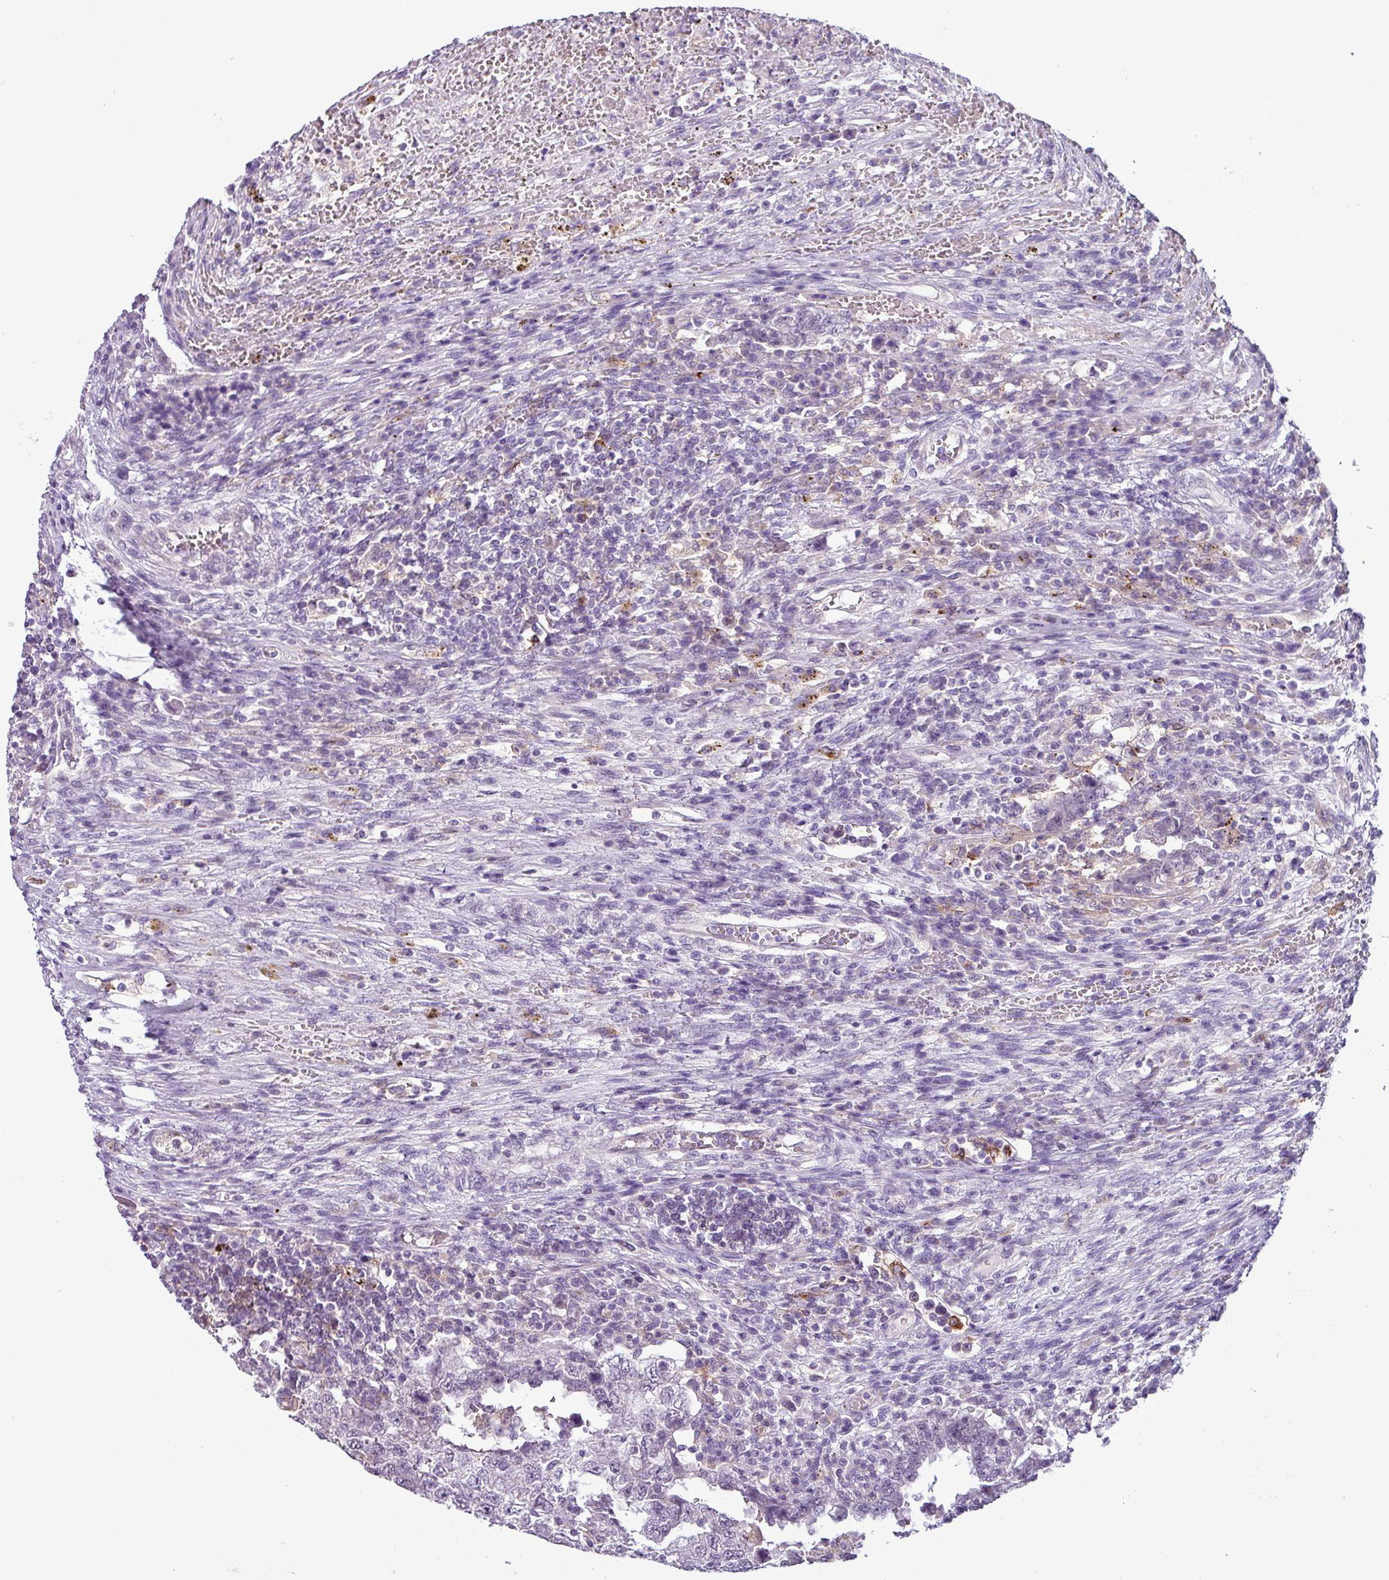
{"staining": {"intensity": "negative", "quantity": "none", "location": "none"}, "tissue": "testis cancer", "cell_type": "Tumor cells", "image_type": "cancer", "snomed": [{"axis": "morphology", "description": "Carcinoma, Embryonal, NOS"}, {"axis": "topography", "description": "Testis"}], "caption": "Protein analysis of testis cancer reveals no significant positivity in tumor cells.", "gene": "C9orf24", "patient": {"sex": "male", "age": 26}}